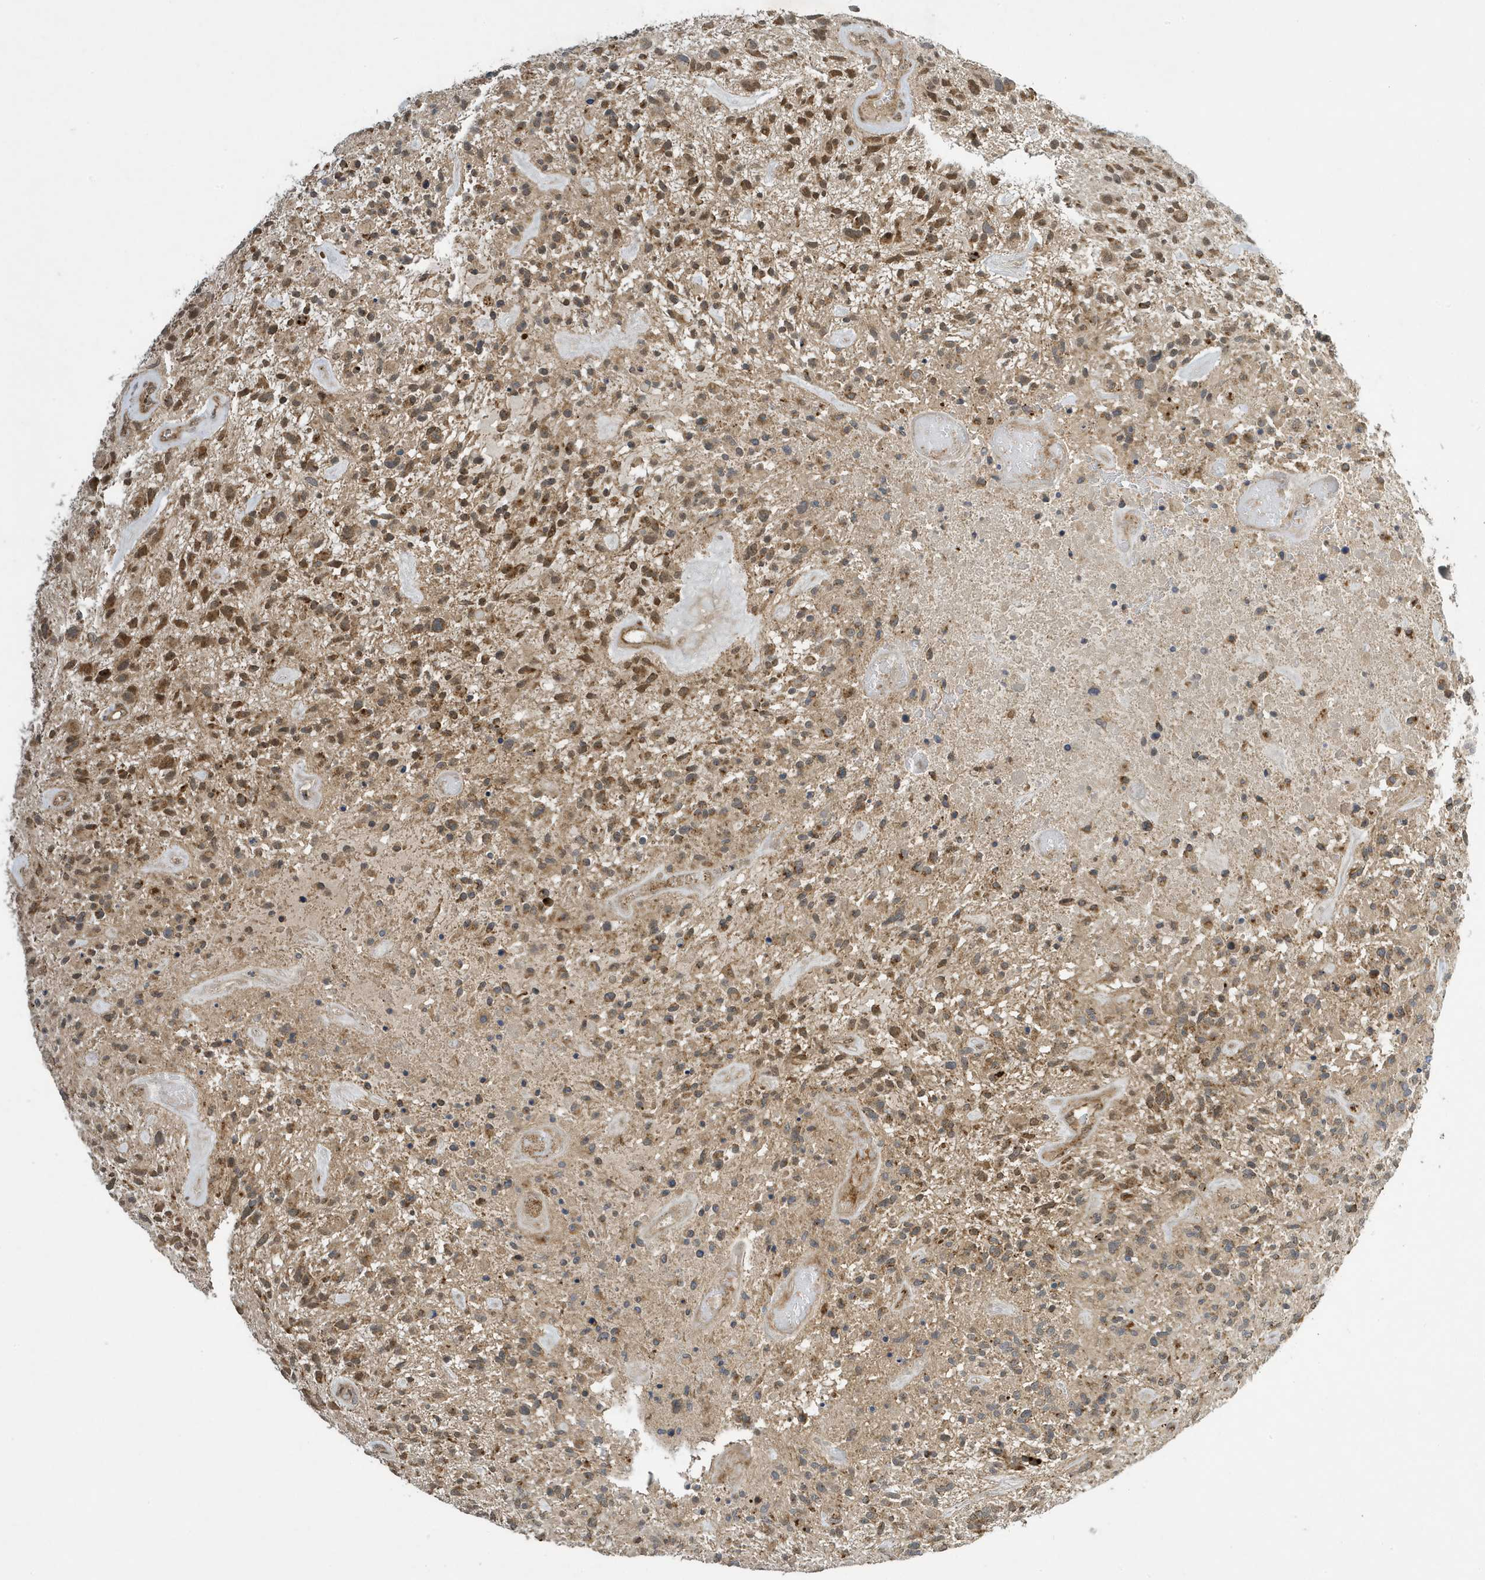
{"staining": {"intensity": "moderate", "quantity": ">75%", "location": "cytoplasmic/membranous"}, "tissue": "glioma", "cell_type": "Tumor cells", "image_type": "cancer", "snomed": [{"axis": "morphology", "description": "Glioma, malignant, High grade"}, {"axis": "topography", "description": "Brain"}], "caption": "High-grade glioma (malignant) stained with DAB immunohistochemistry (IHC) reveals medium levels of moderate cytoplasmic/membranous positivity in about >75% of tumor cells.", "gene": "NCOA7", "patient": {"sex": "male", "age": 47}}